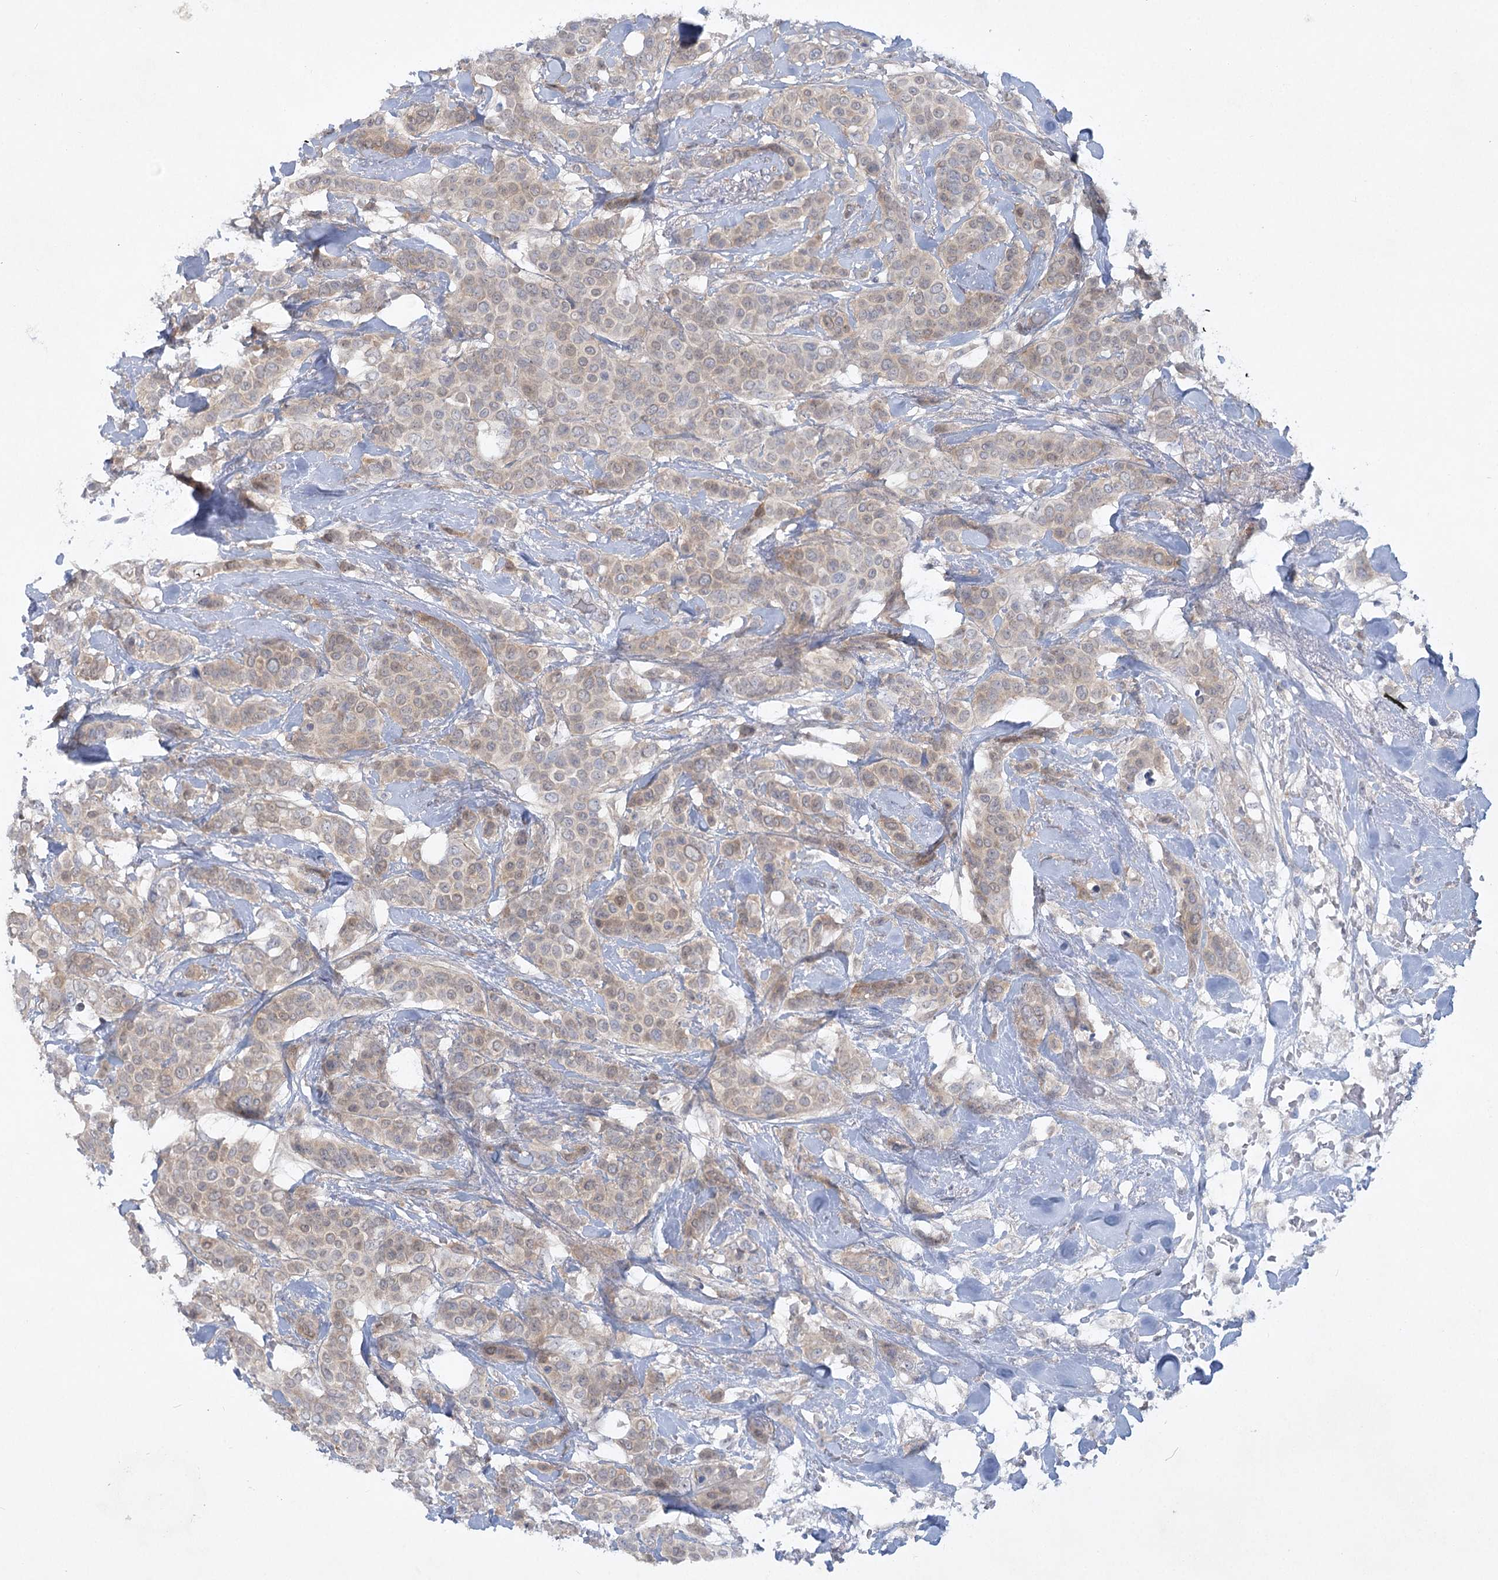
{"staining": {"intensity": "negative", "quantity": "none", "location": "none"}, "tissue": "breast cancer", "cell_type": "Tumor cells", "image_type": "cancer", "snomed": [{"axis": "morphology", "description": "Lobular carcinoma"}, {"axis": "topography", "description": "Breast"}], "caption": "Immunohistochemical staining of human breast lobular carcinoma reveals no significant staining in tumor cells.", "gene": "AAMDC", "patient": {"sex": "female", "age": 51}}